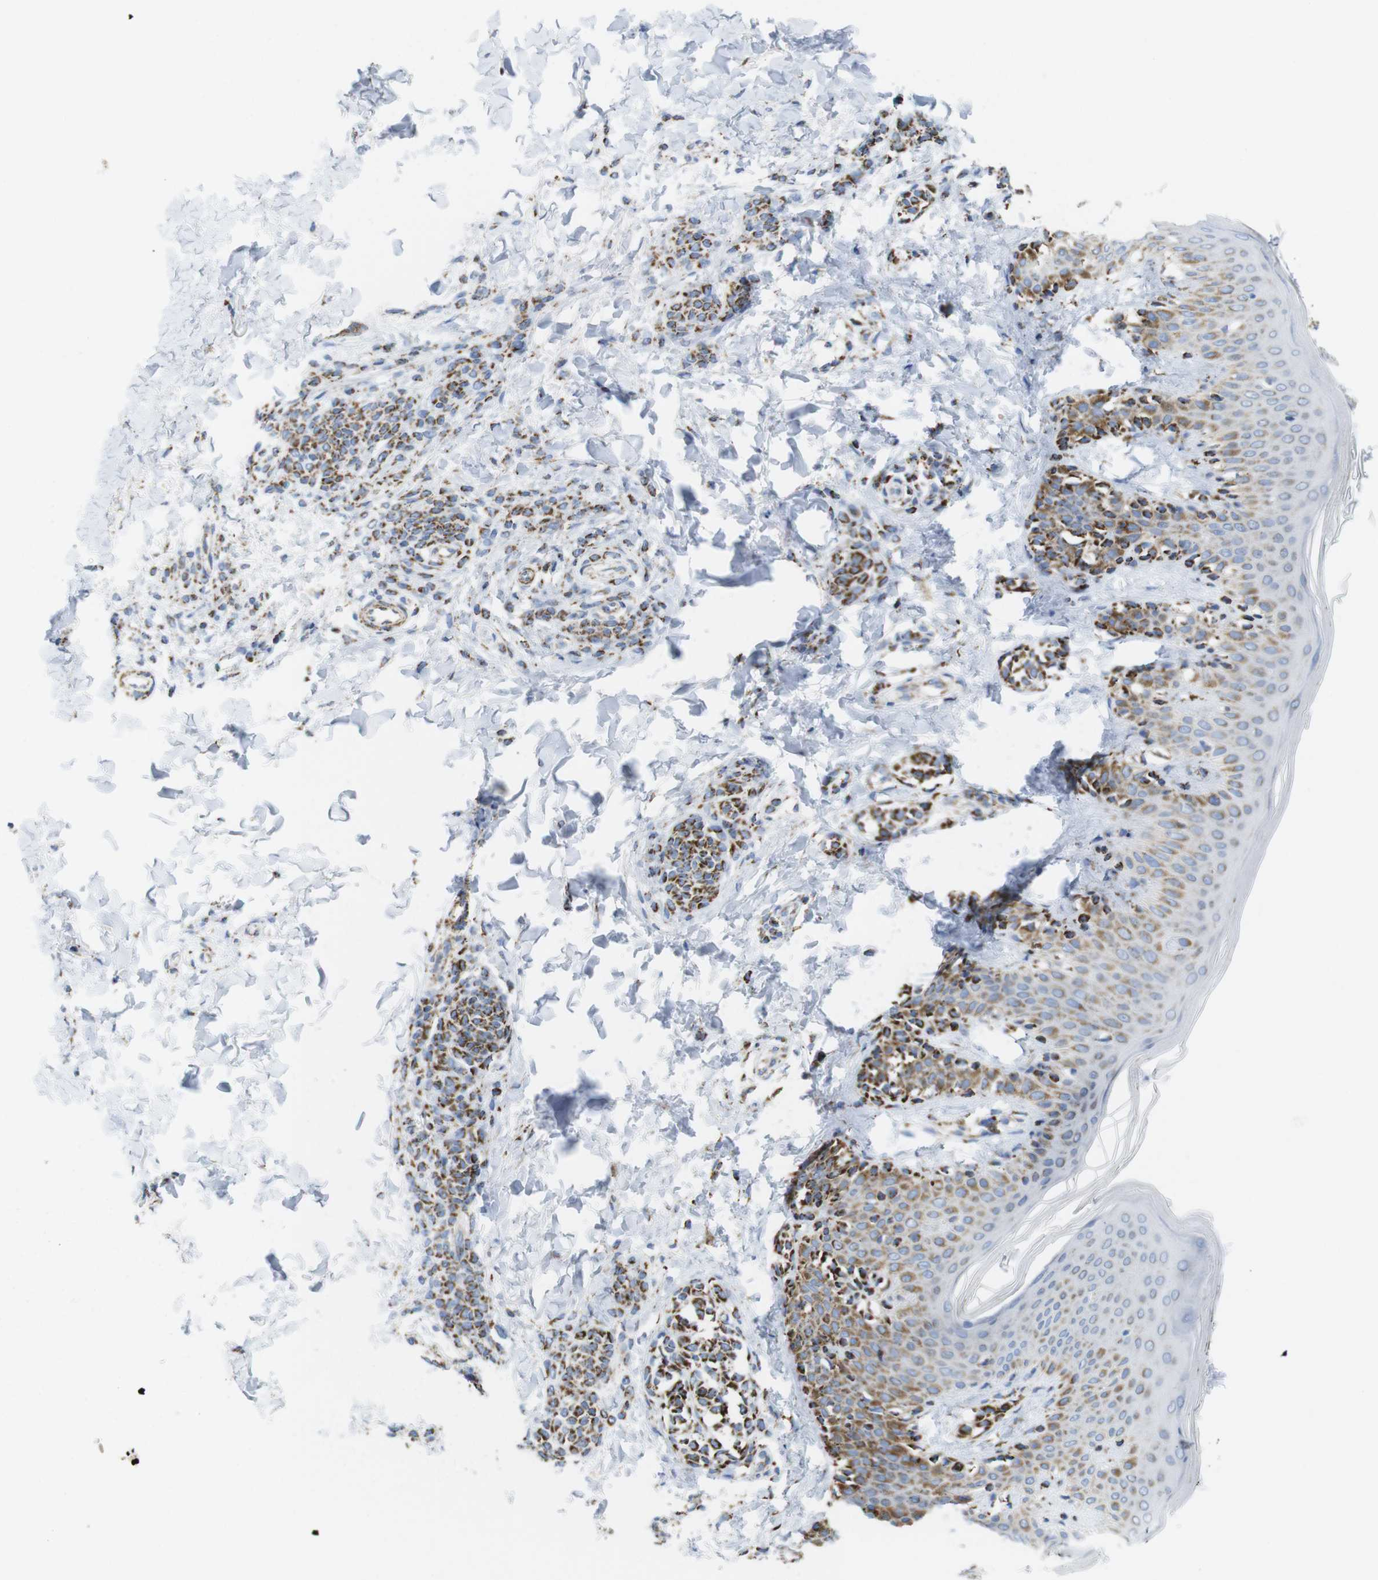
{"staining": {"intensity": "moderate", "quantity": ">75%", "location": "cytoplasmic/membranous"}, "tissue": "skin", "cell_type": "Fibroblasts", "image_type": "normal", "snomed": [{"axis": "morphology", "description": "Normal tissue, NOS"}, {"axis": "topography", "description": "Skin"}], "caption": "This is a photomicrograph of IHC staining of unremarkable skin, which shows moderate staining in the cytoplasmic/membranous of fibroblasts.", "gene": "ATP5PO", "patient": {"sex": "male", "age": 16}}